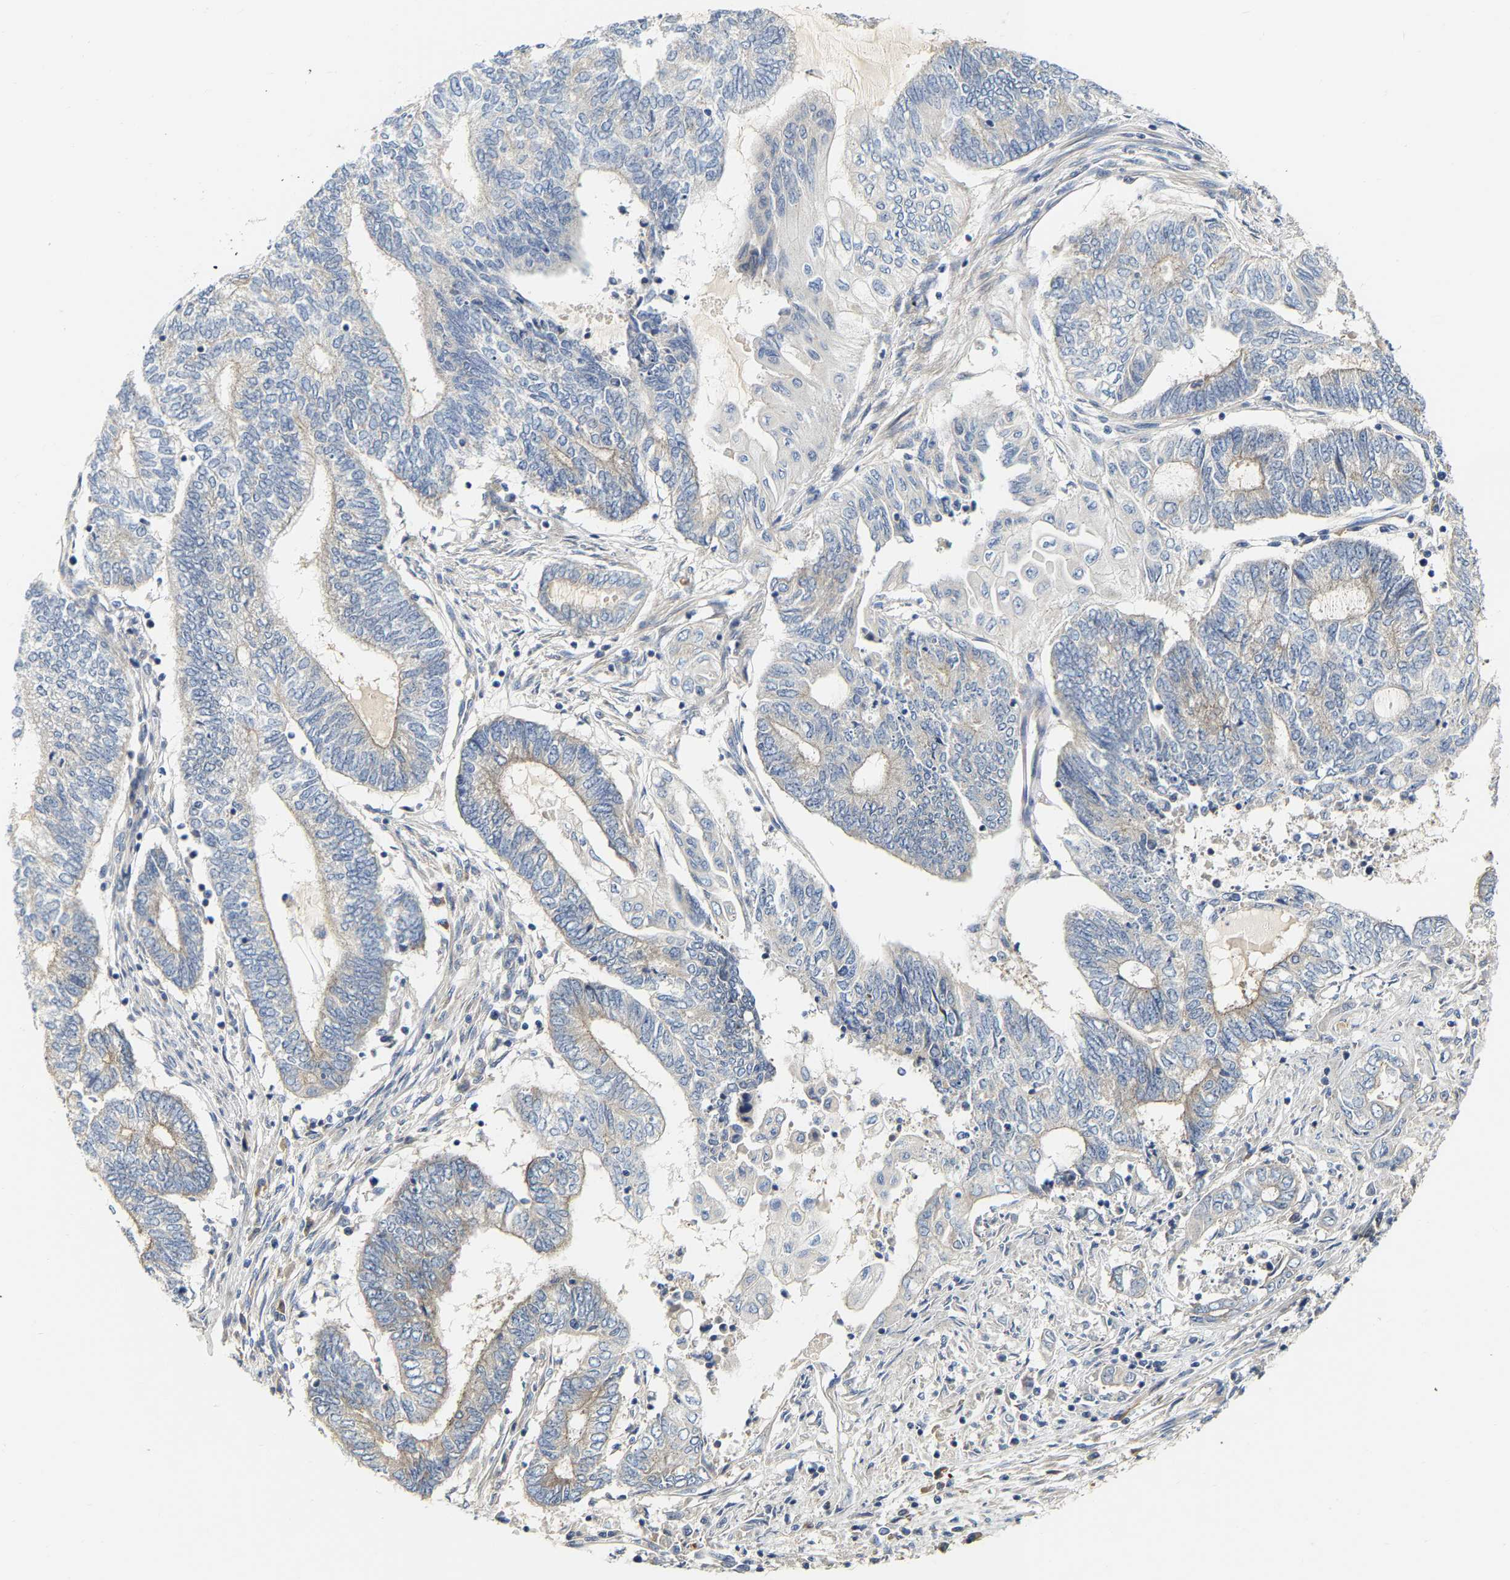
{"staining": {"intensity": "weak", "quantity": "<25%", "location": "cytoplasmic/membranous"}, "tissue": "endometrial cancer", "cell_type": "Tumor cells", "image_type": "cancer", "snomed": [{"axis": "morphology", "description": "Adenocarcinoma, NOS"}, {"axis": "topography", "description": "Uterus"}, {"axis": "topography", "description": "Endometrium"}], "caption": "Immunohistochemical staining of adenocarcinoma (endometrial) reveals no significant expression in tumor cells.", "gene": "PCNT", "patient": {"sex": "female", "age": 70}}